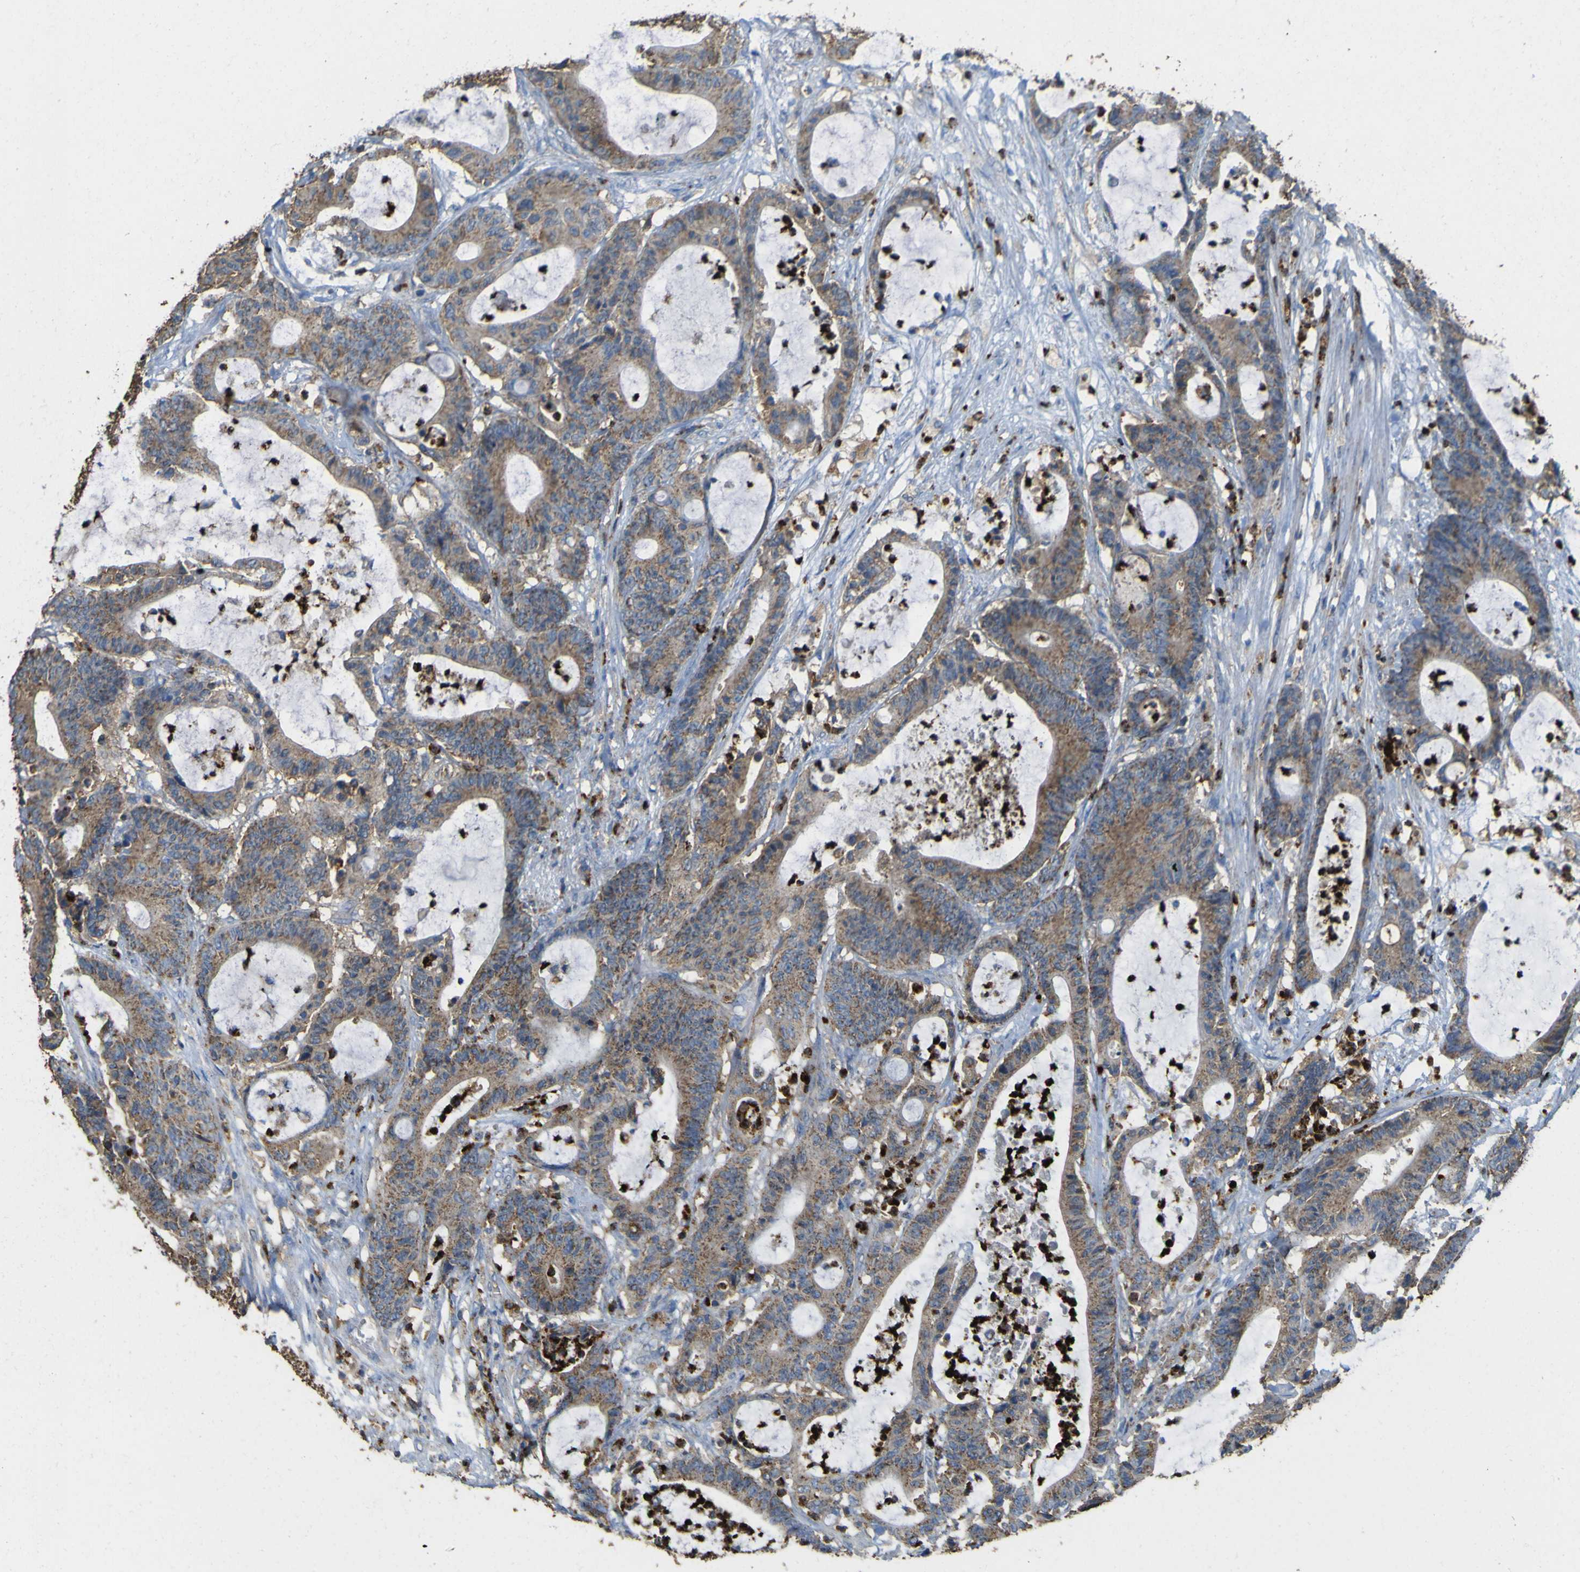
{"staining": {"intensity": "moderate", "quantity": ">75%", "location": "cytoplasmic/membranous"}, "tissue": "colorectal cancer", "cell_type": "Tumor cells", "image_type": "cancer", "snomed": [{"axis": "morphology", "description": "Adenocarcinoma, NOS"}, {"axis": "topography", "description": "Colon"}], "caption": "Colorectal cancer (adenocarcinoma) tissue exhibits moderate cytoplasmic/membranous expression in about >75% of tumor cells", "gene": "ACSL3", "patient": {"sex": "female", "age": 84}}